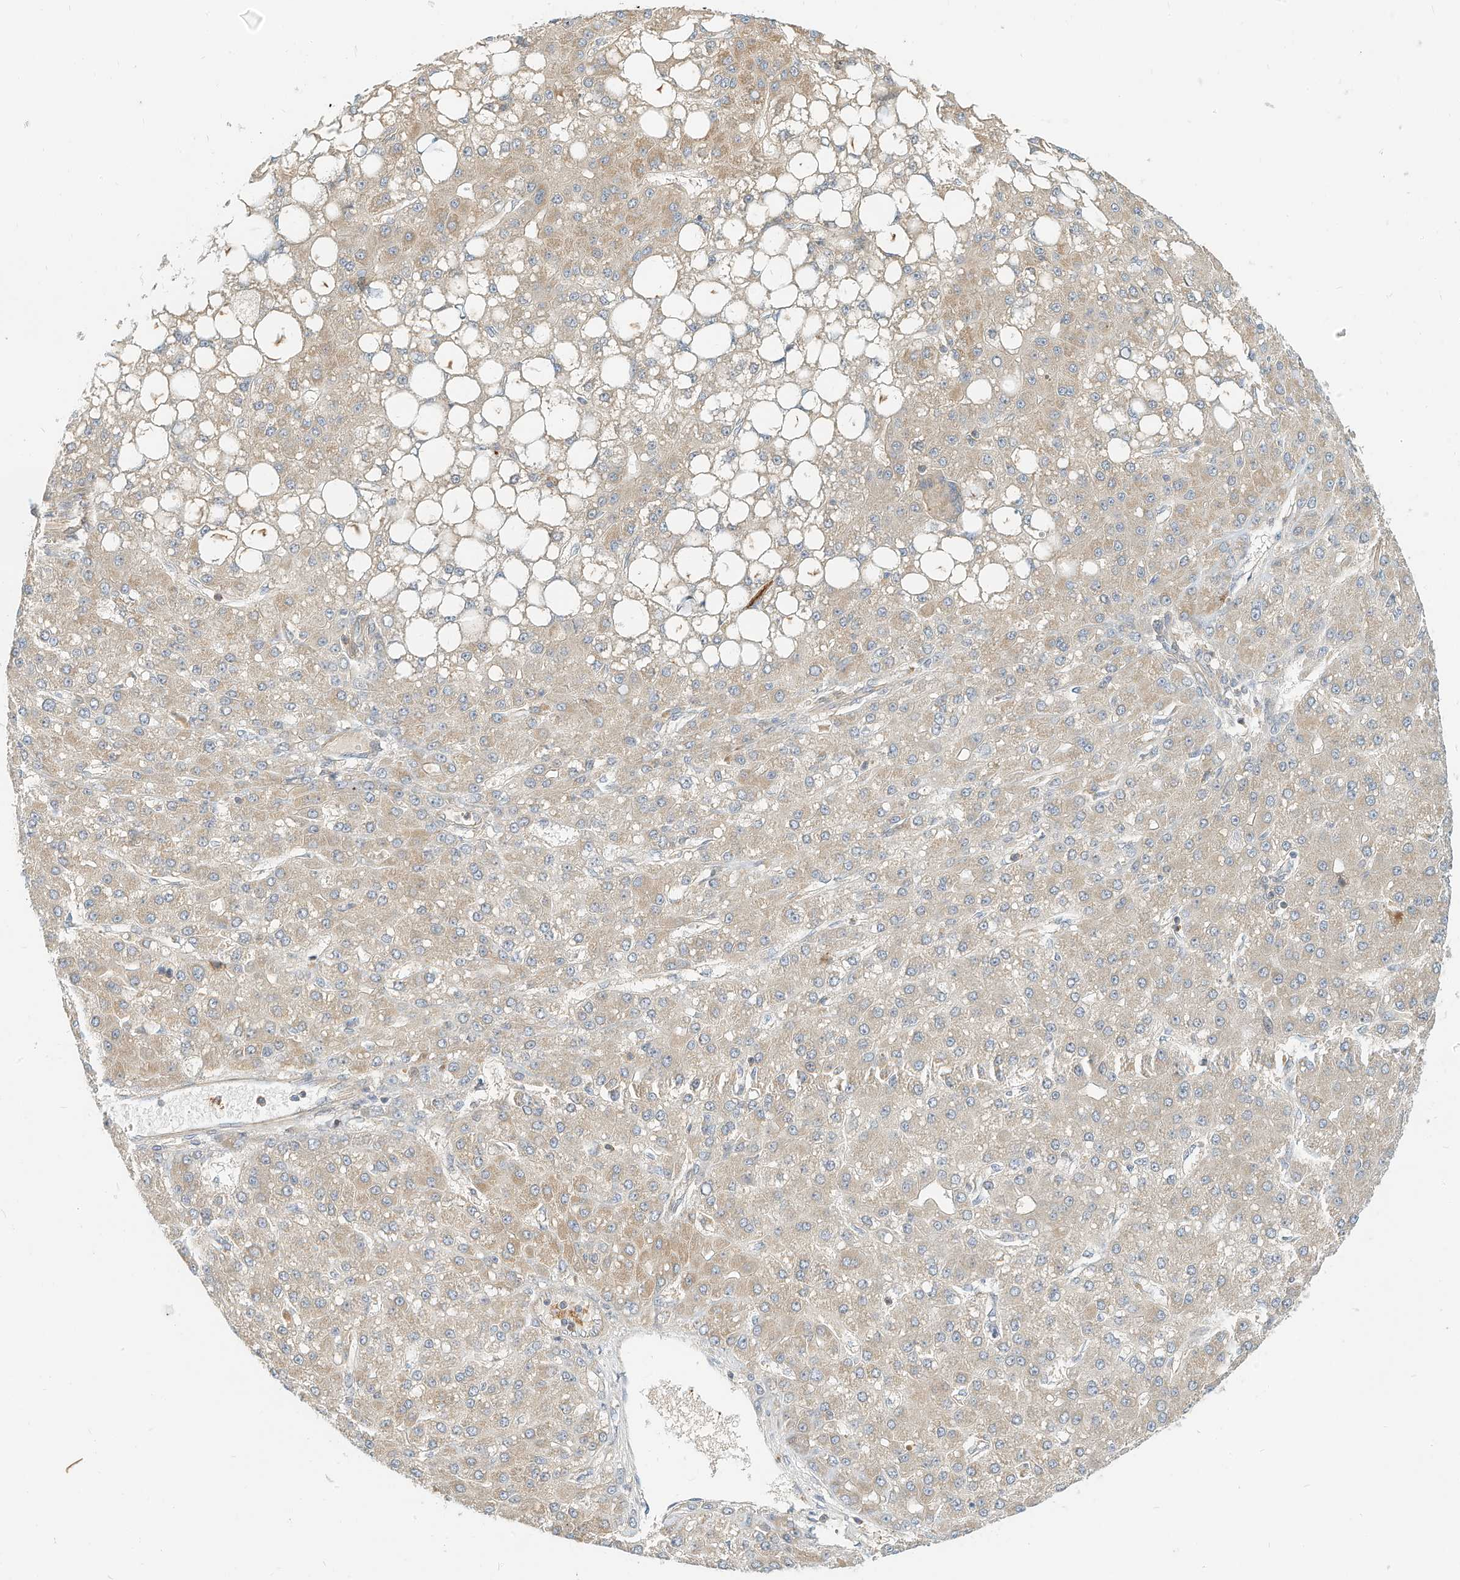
{"staining": {"intensity": "weak", "quantity": "25%-75%", "location": "cytoplasmic/membranous"}, "tissue": "liver cancer", "cell_type": "Tumor cells", "image_type": "cancer", "snomed": [{"axis": "morphology", "description": "Carcinoma, Hepatocellular, NOS"}, {"axis": "topography", "description": "Liver"}], "caption": "Brown immunohistochemical staining in hepatocellular carcinoma (liver) exhibits weak cytoplasmic/membranous staining in about 25%-75% of tumor cells.", "gene": "OFD1", "patient": {"sex": "male", "age": 67}}